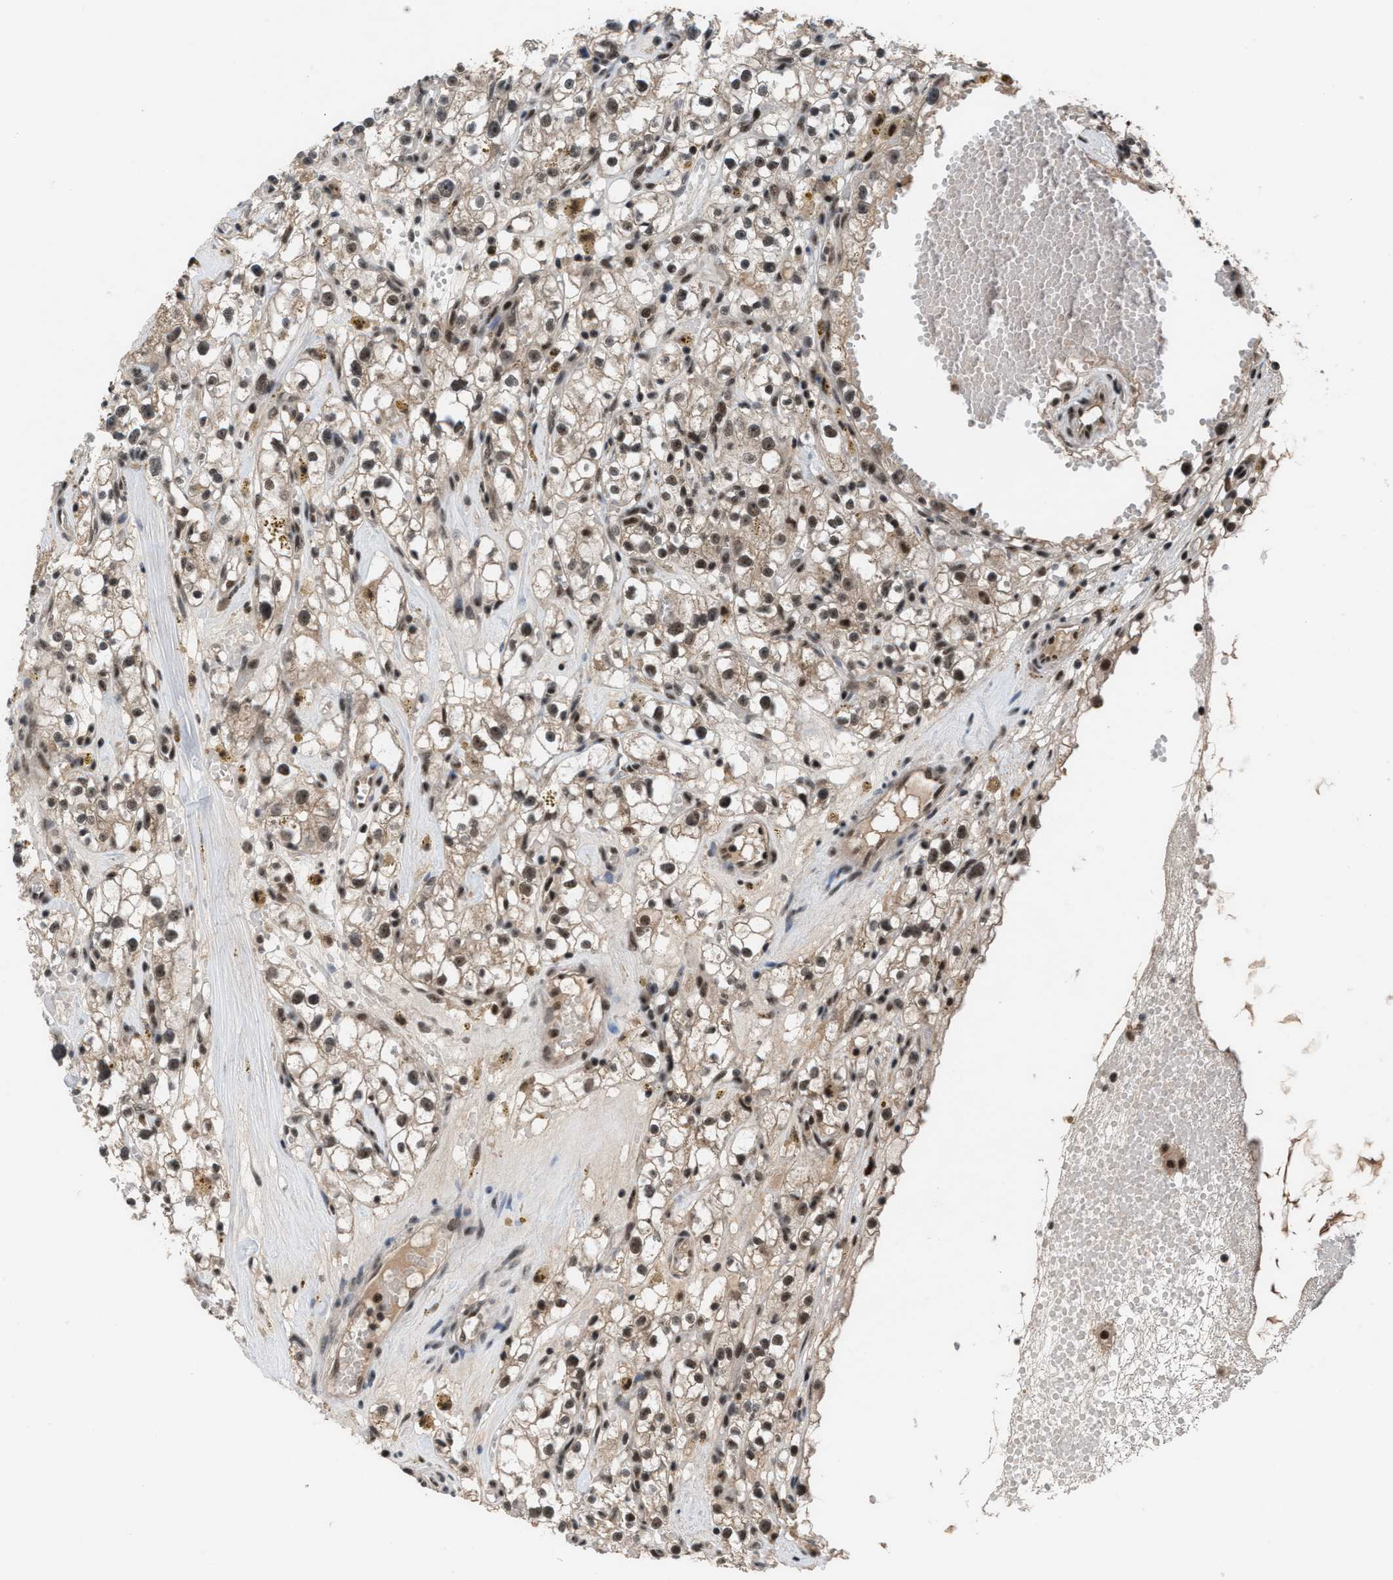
{"staining": {"intensity": "moderate", "quantity": ">75%", "location": "cytoplasmic/membranous,nuclear"}, "tissue": "renal cancer", "cell_type": "Tumor cells", "image_type": "cancer", "snomed": [{"axis": "morphology", "description": "Adenocarcinoma, NOS"}, {"axis": "topography", "description": "Kidney"}], "caption": "Brown immunohistochemical staining in human renal cancer (adenocarcinoma) reveals moderate cytoplasmic/membranous and nuclear staining in about >75% of tumor cells.", "gene": "PRPF4", "patient": {"sex": "male", "age": 56}}